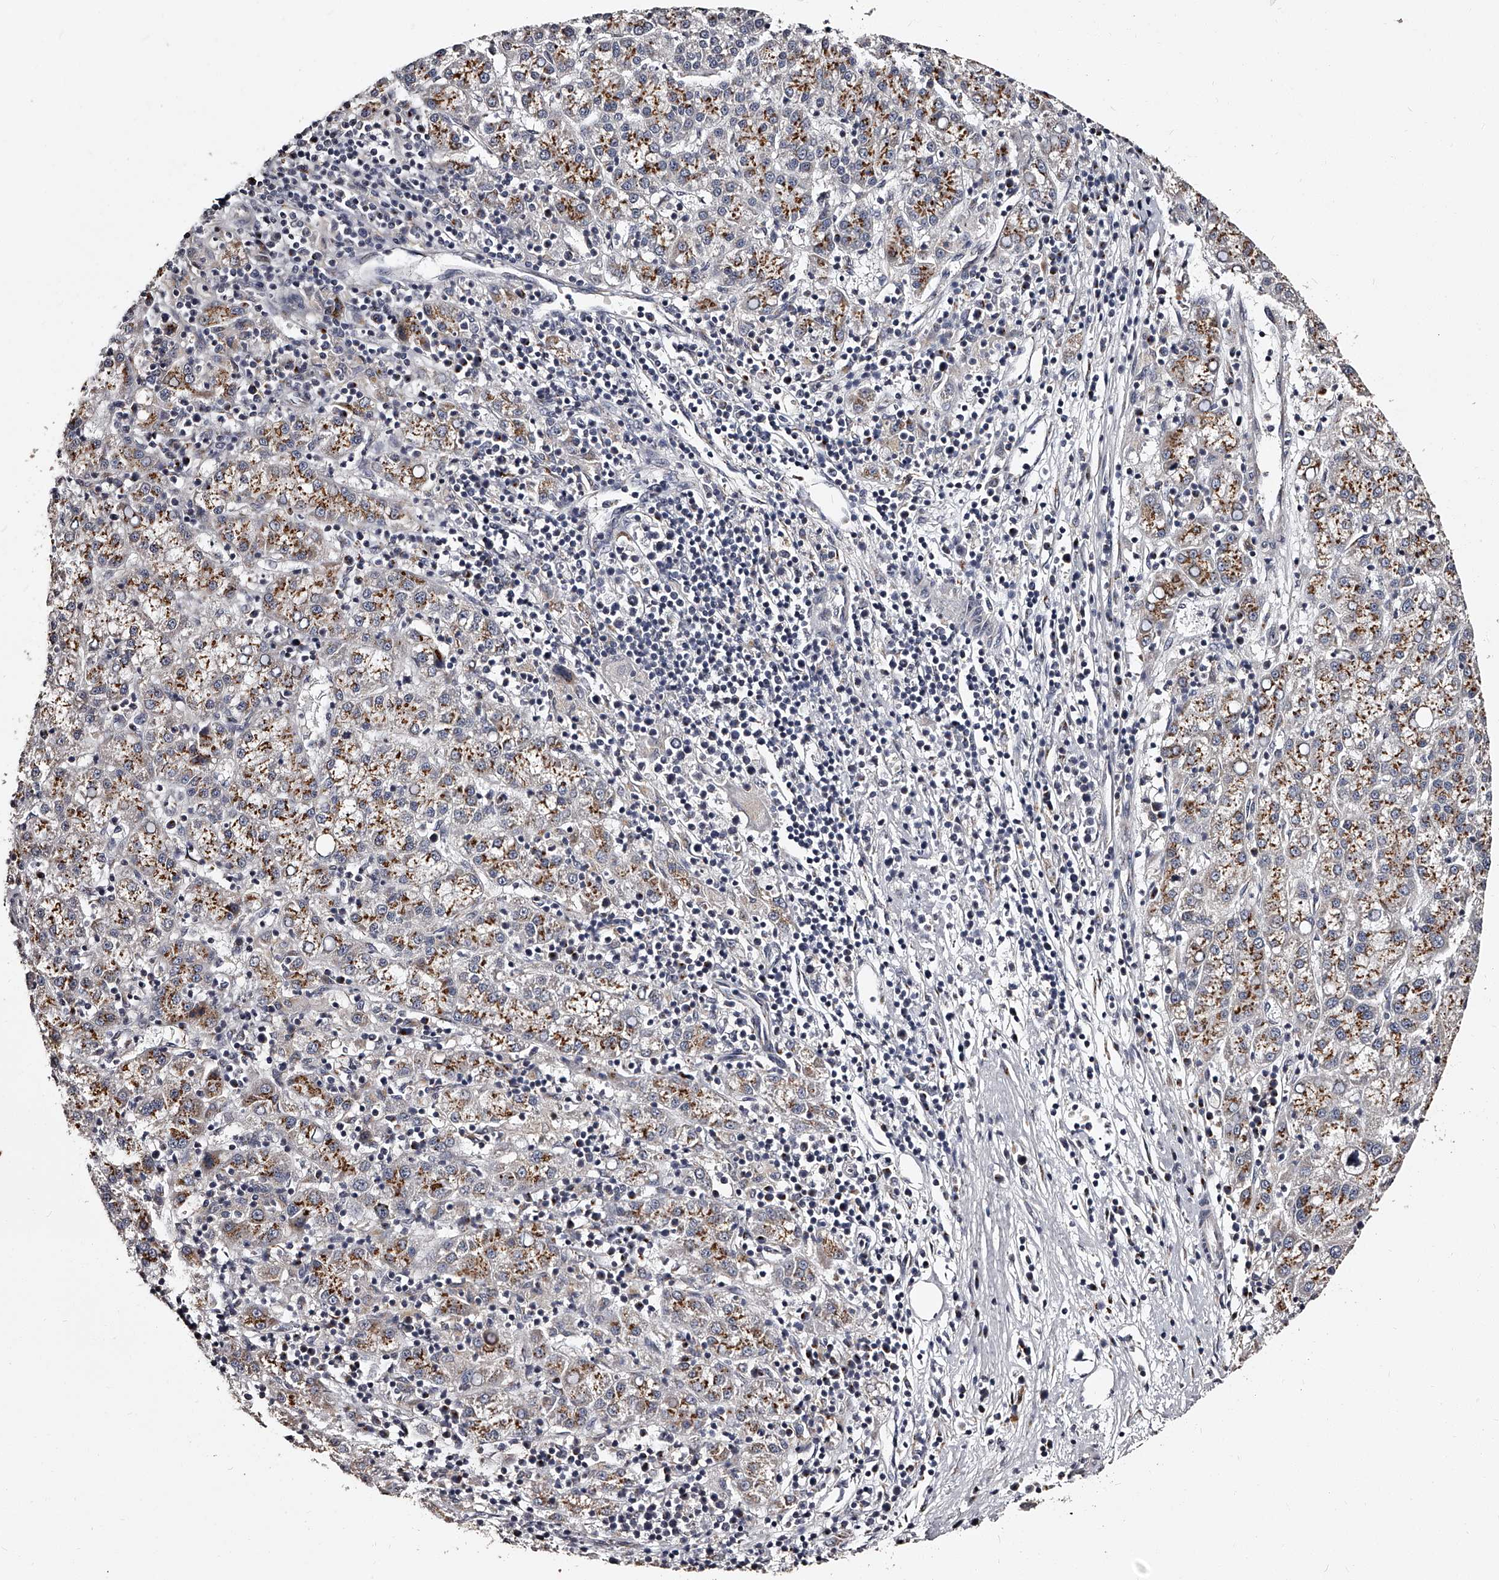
{"staining": {"intensity": "strong", "quantity": "25%-75%", "location": "cytoplasmic/membranous"}, "tissue": "liver cancer", "cell_type": "Tumor cells", "image_type": "cancer", "snomed": [{"axis": "morphology", "description": "Carcinoma, Hepatocellular, NOS"}, {"axis": "topography", "description": "Liver"}], "caption": "Brown immunohistochemical staining in liver cancer (hepatocellular carcinoma) exhibits strong cytoplasmic/membranous staining in approximately 25%-75% of tumor cells.", "gene": "RSC1A1", "patient": {"sex": "female", "age": 58}}